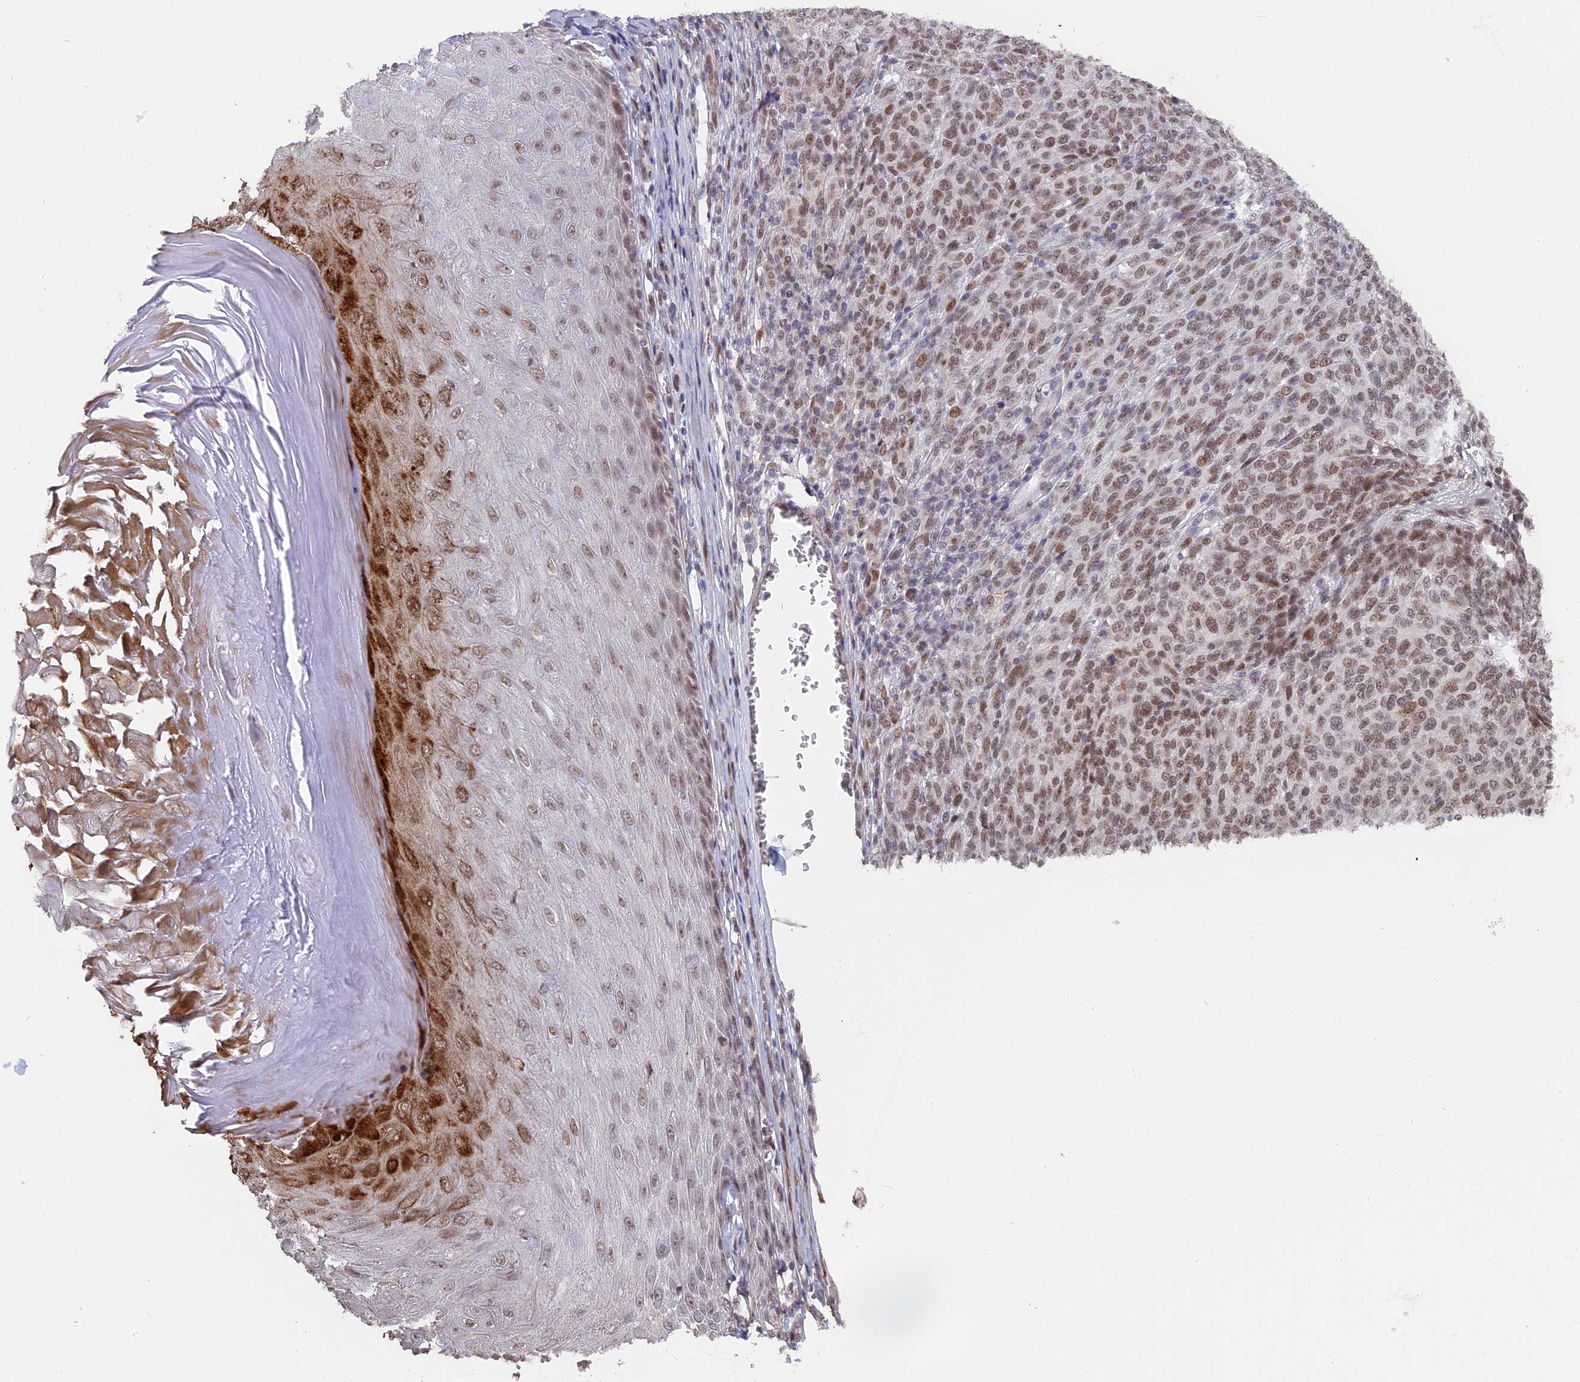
{"staining": {"intensity": "moderate", "quantity": ">75%", "location": "nuclear"}, "tissue": "melanoma", "cell_type": "Tumor cells", "image_type": "cancer", "snomed": [{"axis": "morphology", "description": "Malignant melanoma, NOS"}, {"axis": "topography", "description": "Skin"}], "caption": "DAB (3,3'-diaminobenzidine) immunohistochemical staining of malignant melanoma reveals moderate nuclear protein positivity in approximately >75% of tumor cells.", "gene": "PYGO1", "patient": {"sex": "male", "age": 49}}